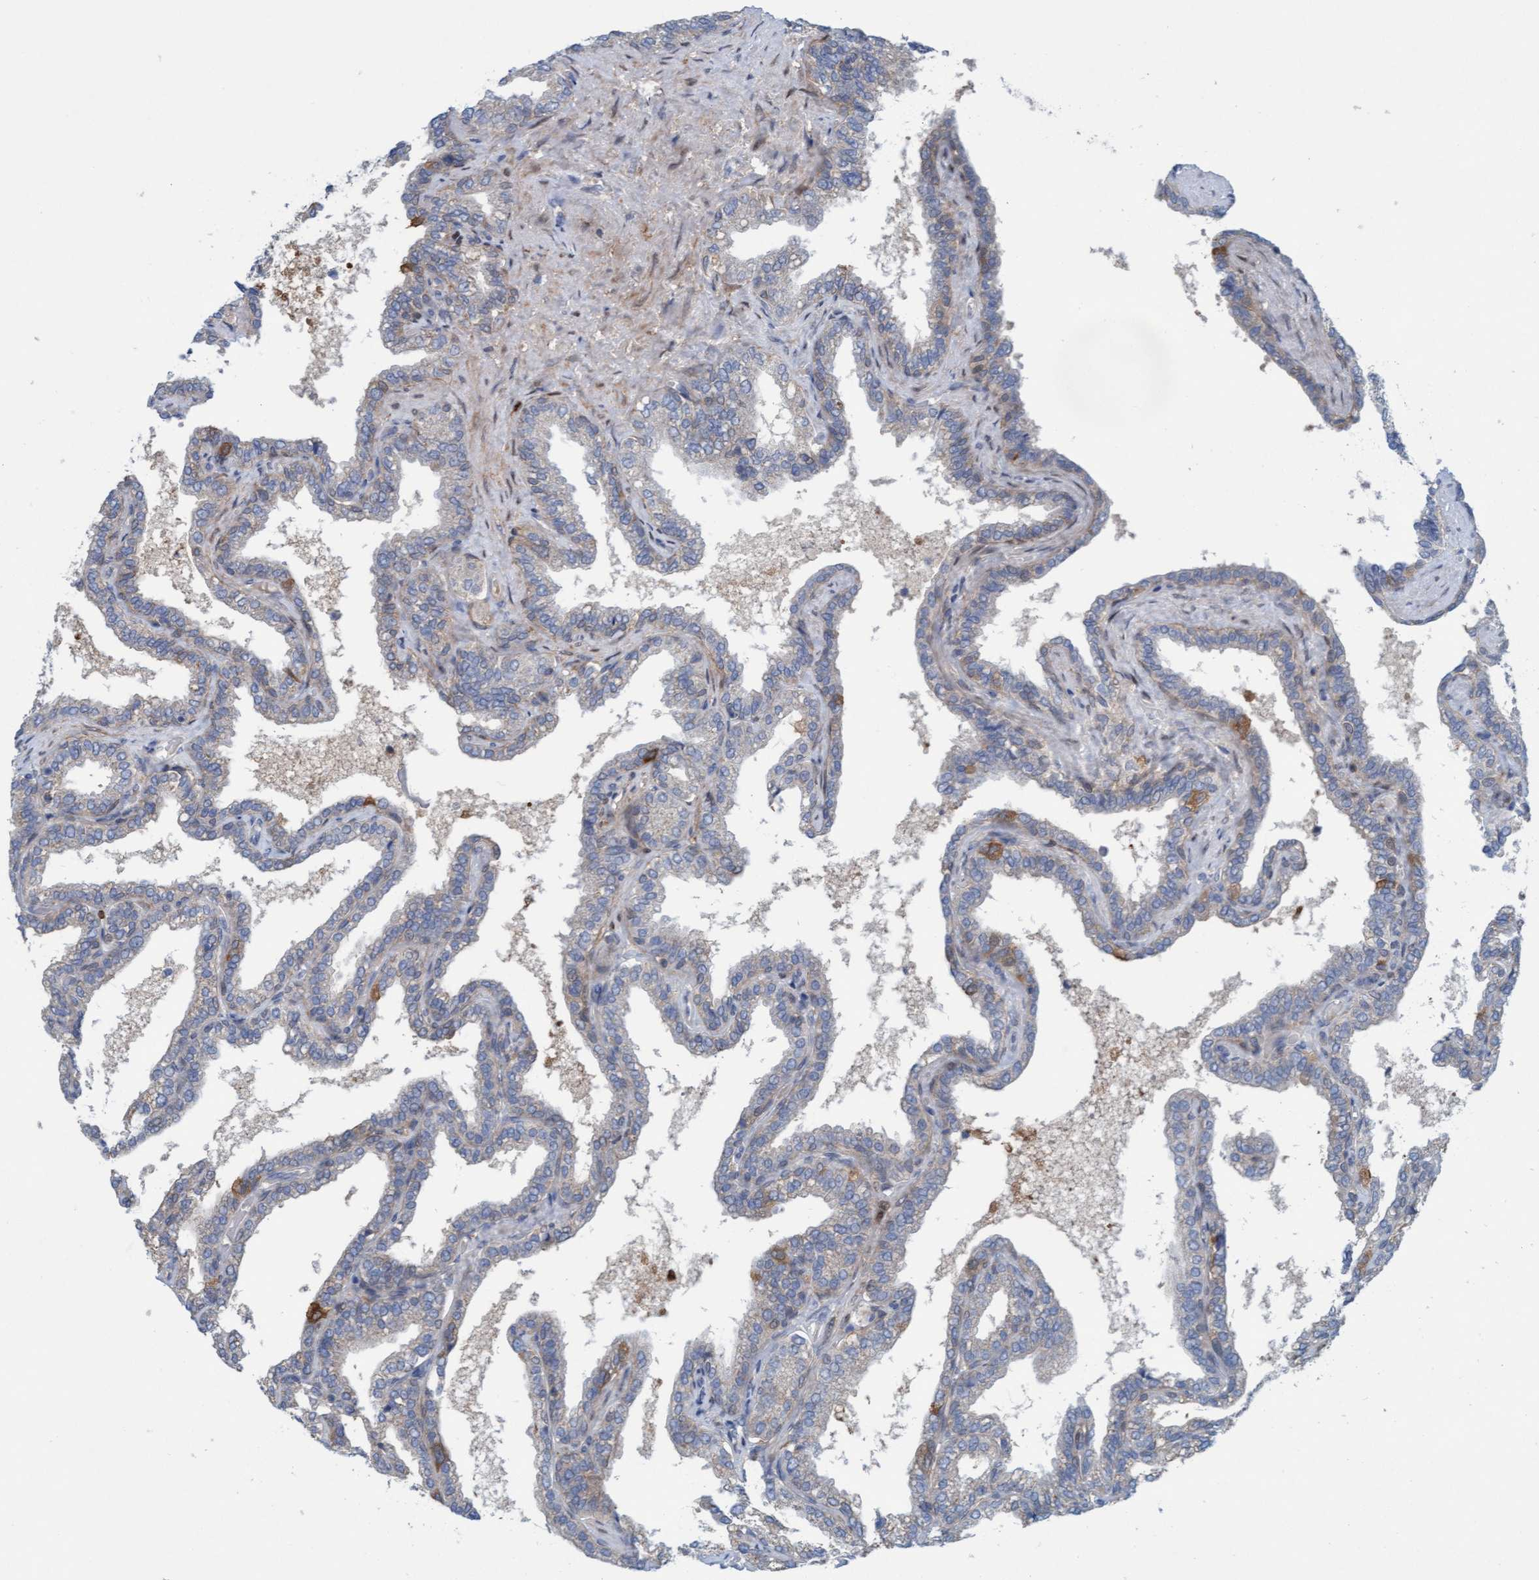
{"staining": {"intensity": "negative", "quantity": "none", "location": "none"}, "tissue": "seminal vesicle", "cell_type": "Glandular cells", "image_type": "normal", "snomed": [{"axis": "morphology", "description": "Normal tissue, NOS"}, {"axis": "topography", "description": "Seminal veicle"}], "caption": "DAB immunohistochemical staining of normal seminal vesicle demonstrates no significant staining in glandular cells.", "gene": "KLHL25", "patient": {"sex": "male", "age": 46}}